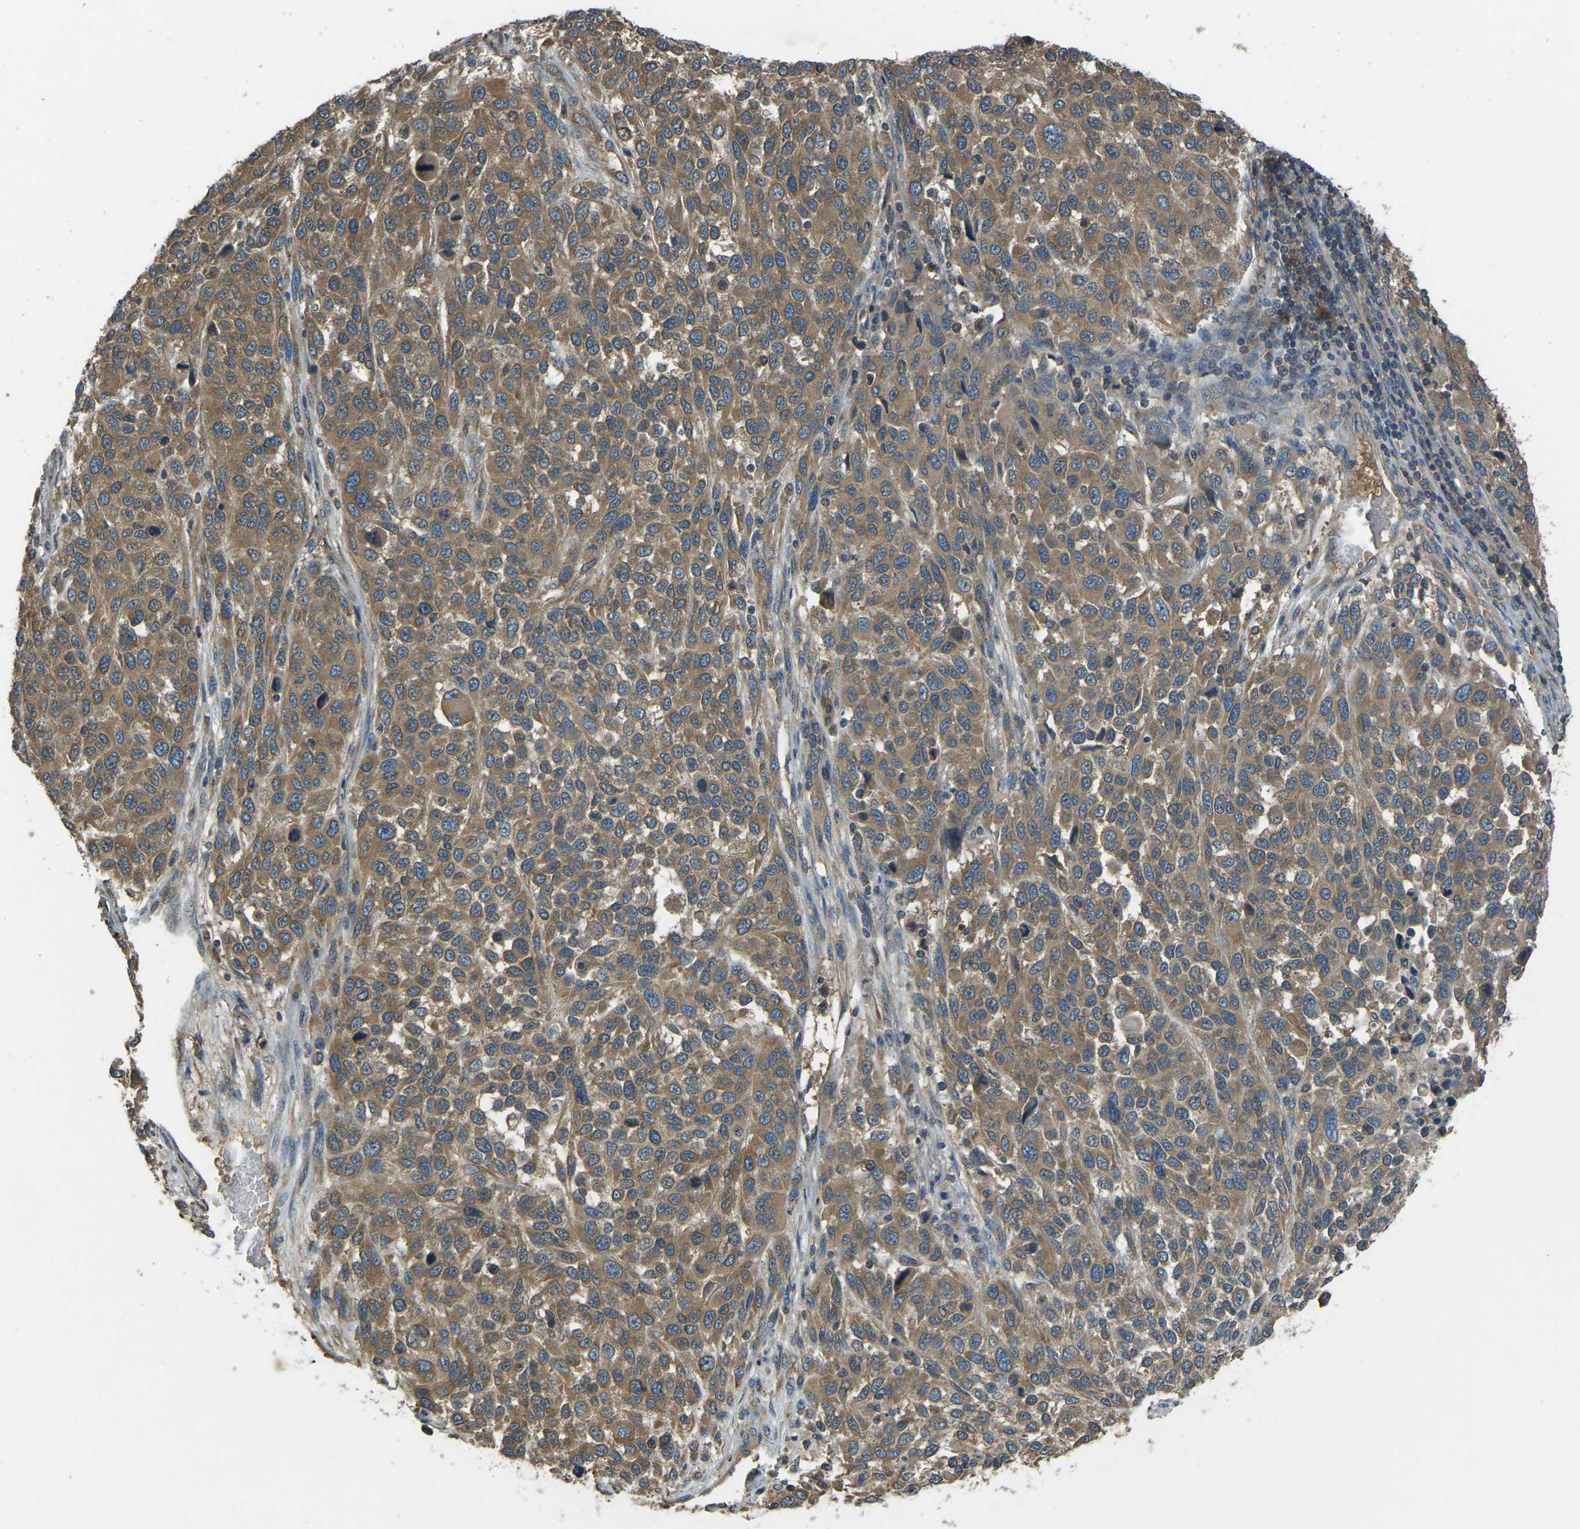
{"staining": {"intensity": "moderate", "quantity": ">75%", "location": "cytoplasmic/membranous"}, "tissue": "melanoma", "cell_type": "Tumor cells", "image_type": "cancer", "snomed": [{"axis": "morphology", "description": "Malignant melanoma, Metastatic site"}, {"axis": "topography", "description": "Lymph node"}], "caption": "Approximately >75% of tumor cells in melanoma demonstrate moderate cytoplasmic/membranous protein positivity as visualized by brown immunohistochemical staining.", "gene": "AIMP1", "patient": {"sex": "male", "age": 61}}